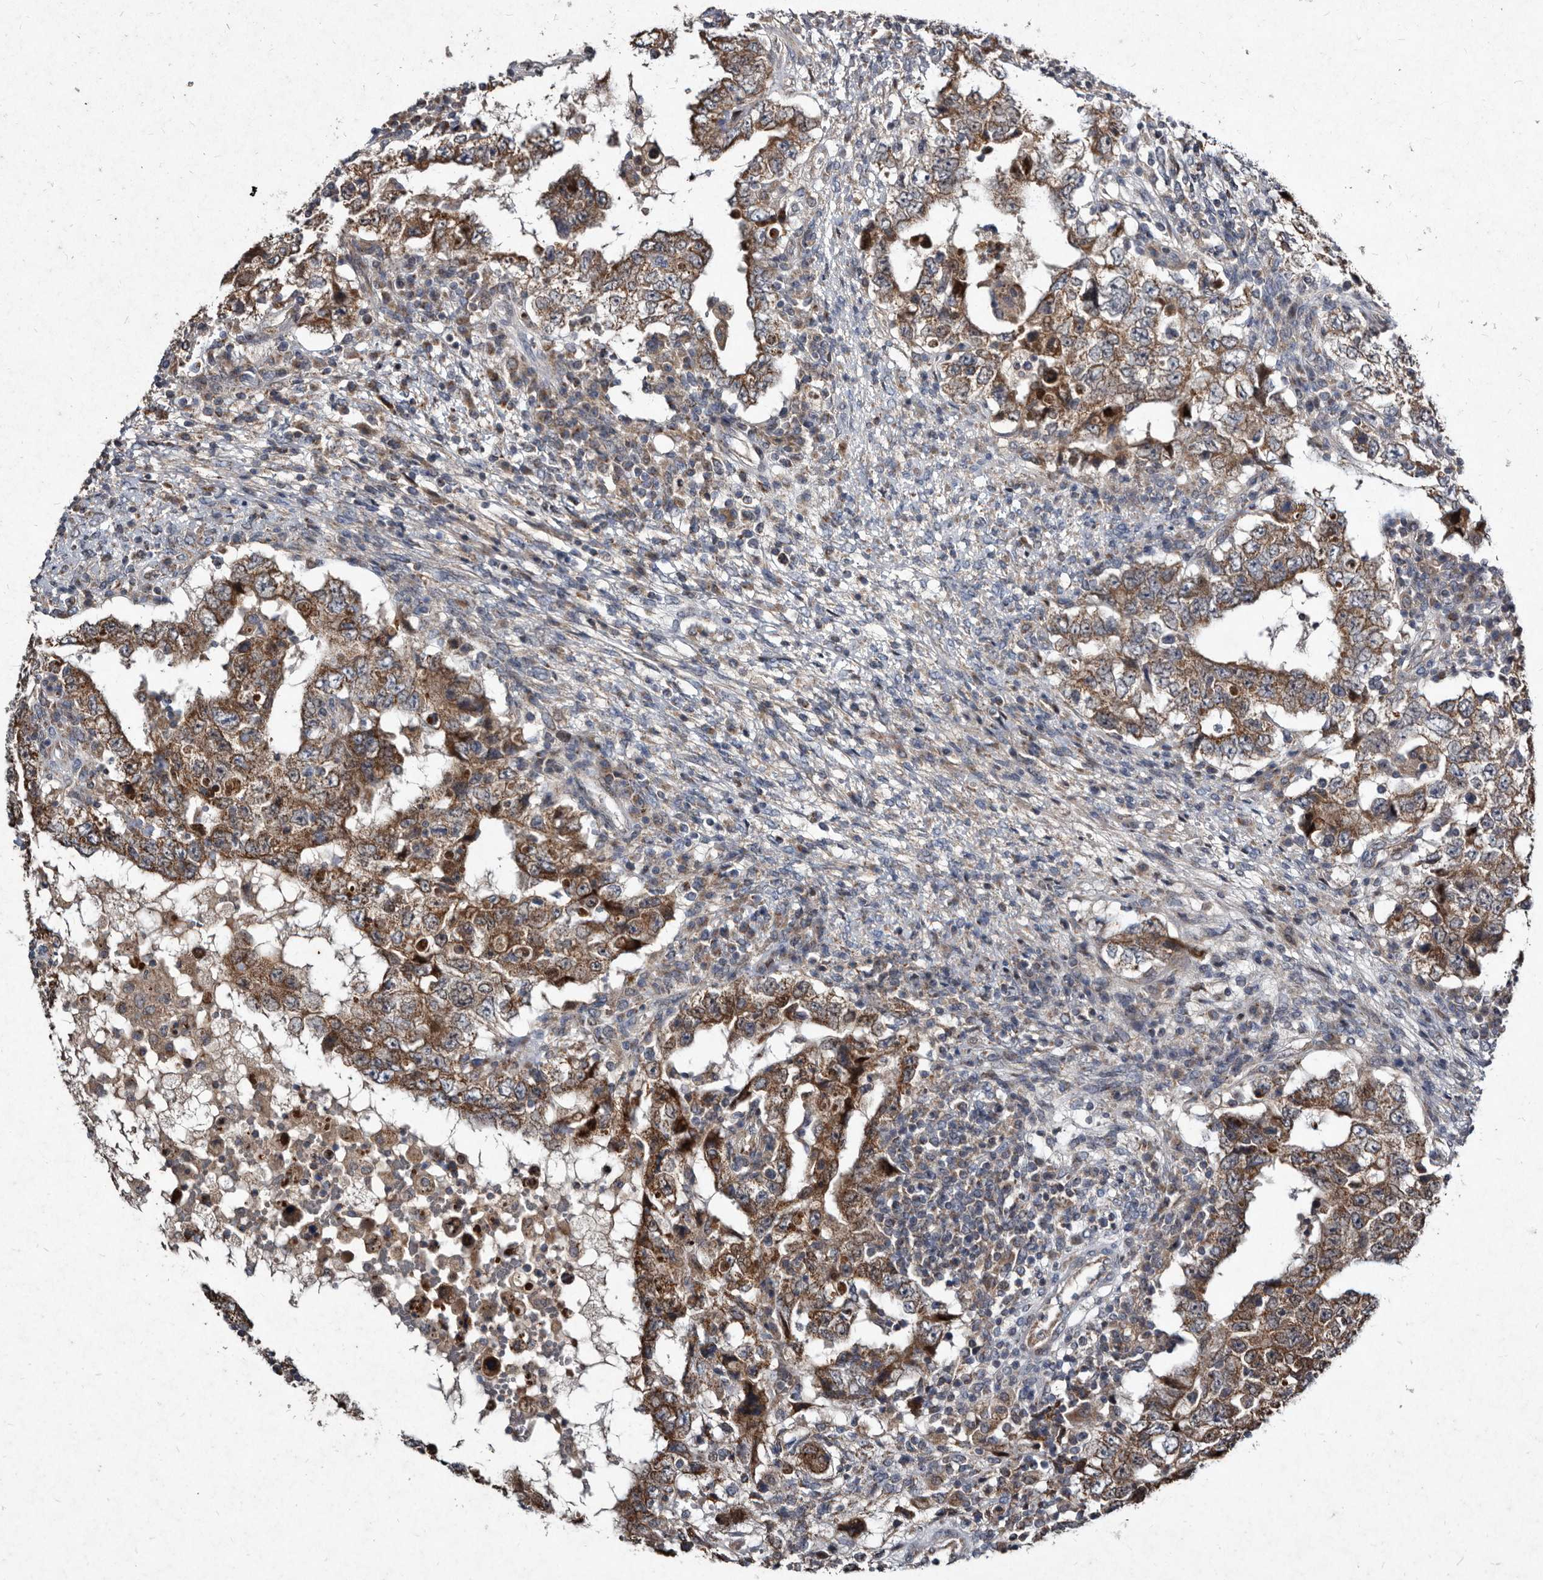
{"staining": {"intensity": "moderate", "quantity": ">75%", "location": "cytoplasmic/membranous"}, "tissue": "testis cancer", "cell_type": "Tumor cells", "image_type": "cancer", "snomed": [{"axis": "morphology", "description": "Carcinoma, Embryonal, NOS"}, {"axis": "topography", "description": "Testis"}], "caption": "Protein staining demonstrates moderate cytoplasmic/membranous positivity in about >75% of tumor cells in embryonal carcinoma (testis). (DAB (3,3'-diaminobenzidine) IHC, brown staining for protein, blue staining for nuclei).", "gene": "YPEL3", "patient": {"sex": "male", "age": 26}}